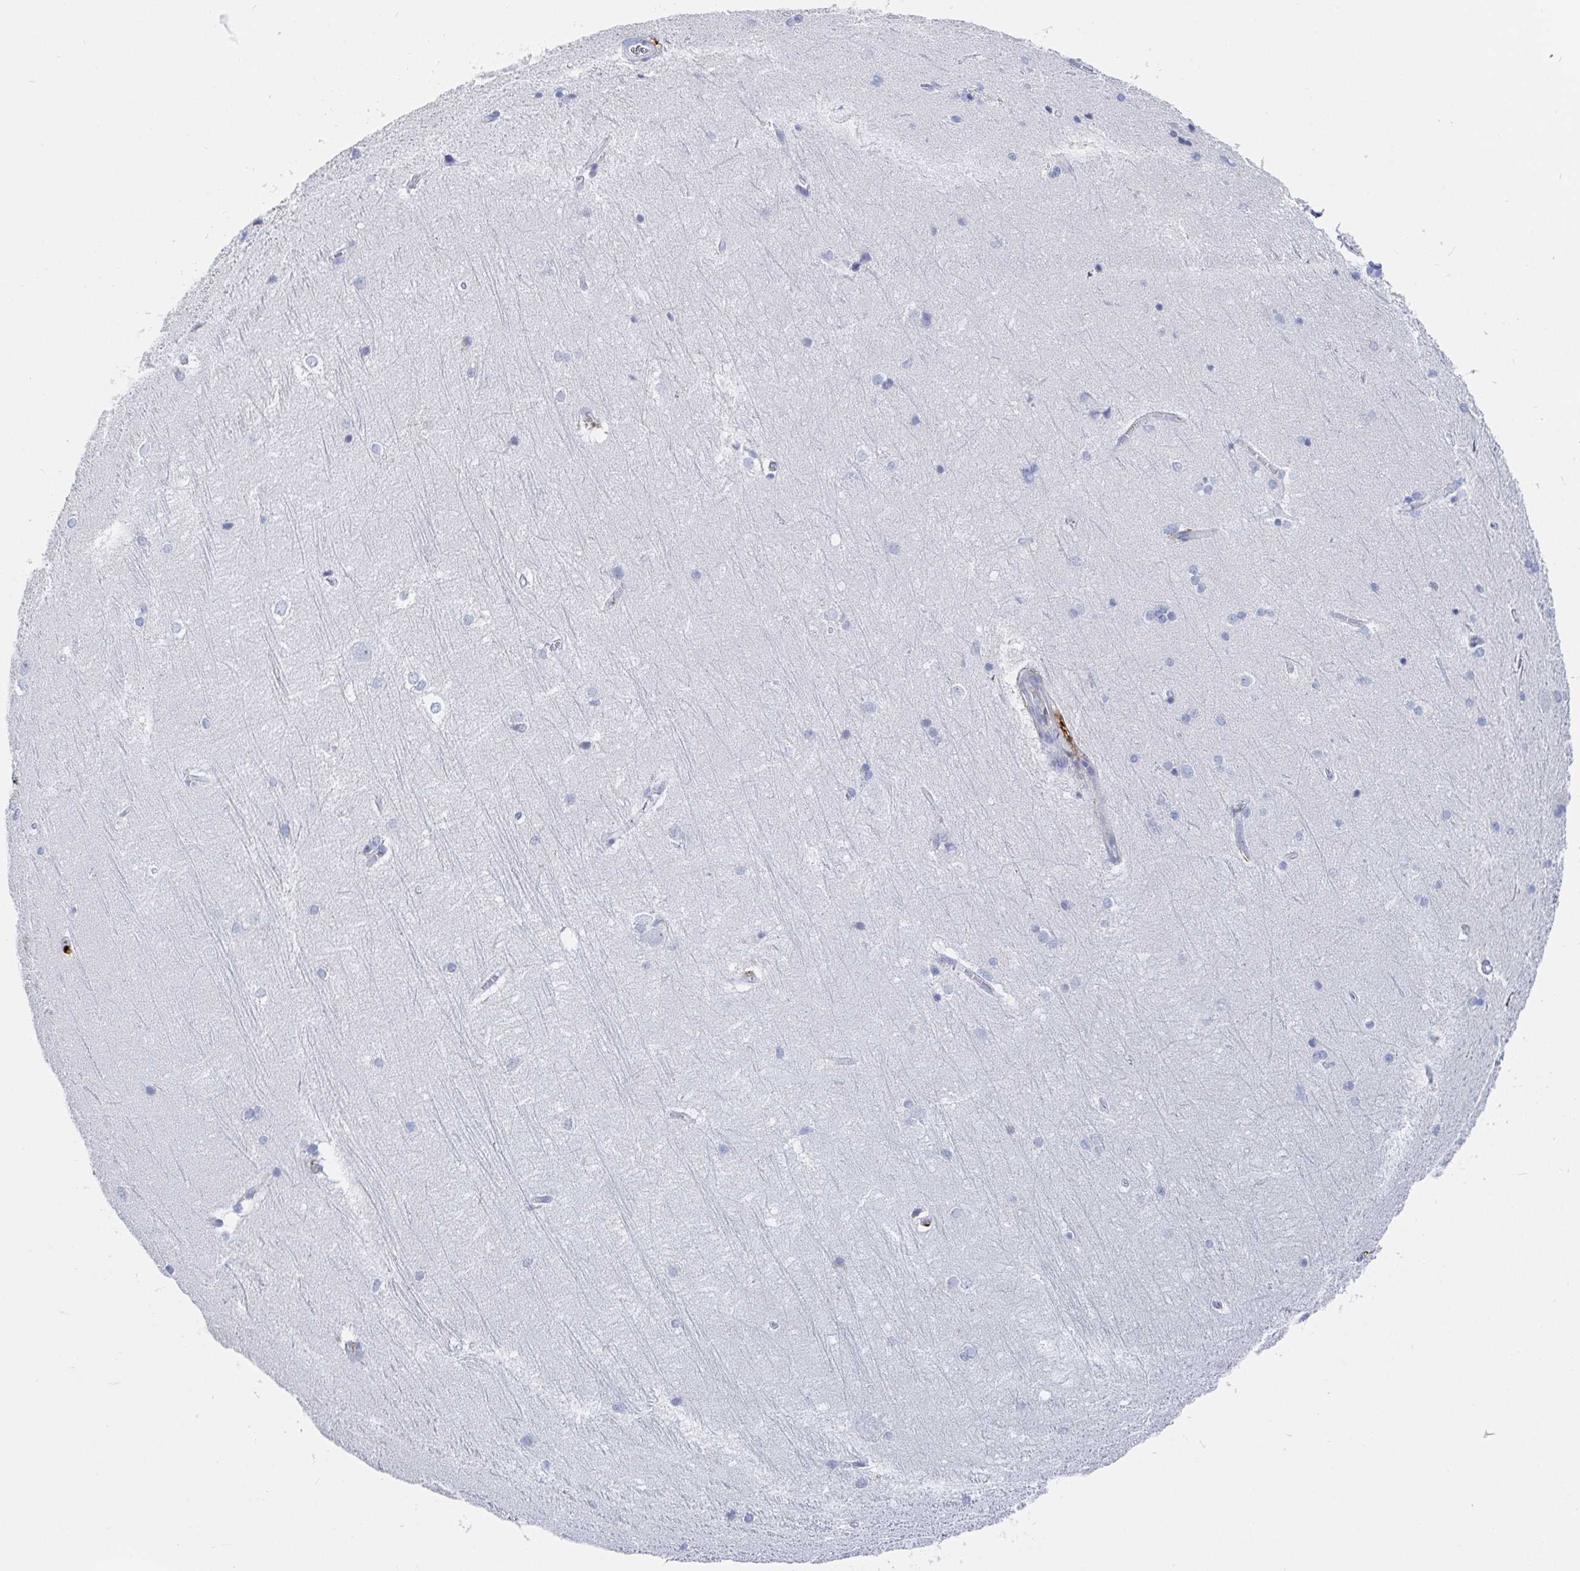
{"staining": {"intensity": "negative", "quantity": "none", "location": "none"}, "tissue": "hippocampus", "cell_type": "Glial cells", "image_type": "normal", "snomed": [{"axis": "morphology", "description": "Normal tissue, NOS"}, {"axis": "topography", "description": "Cerebral cortex"}, {"axis": "topography", "description": "Hippocampus"}], "caption": "Immunohistochemical staining of benign human hippocampus shows no significant positivity in glial cells.", "gene": "OR2A1", "patient": {"sex": "female", "age": 19}}